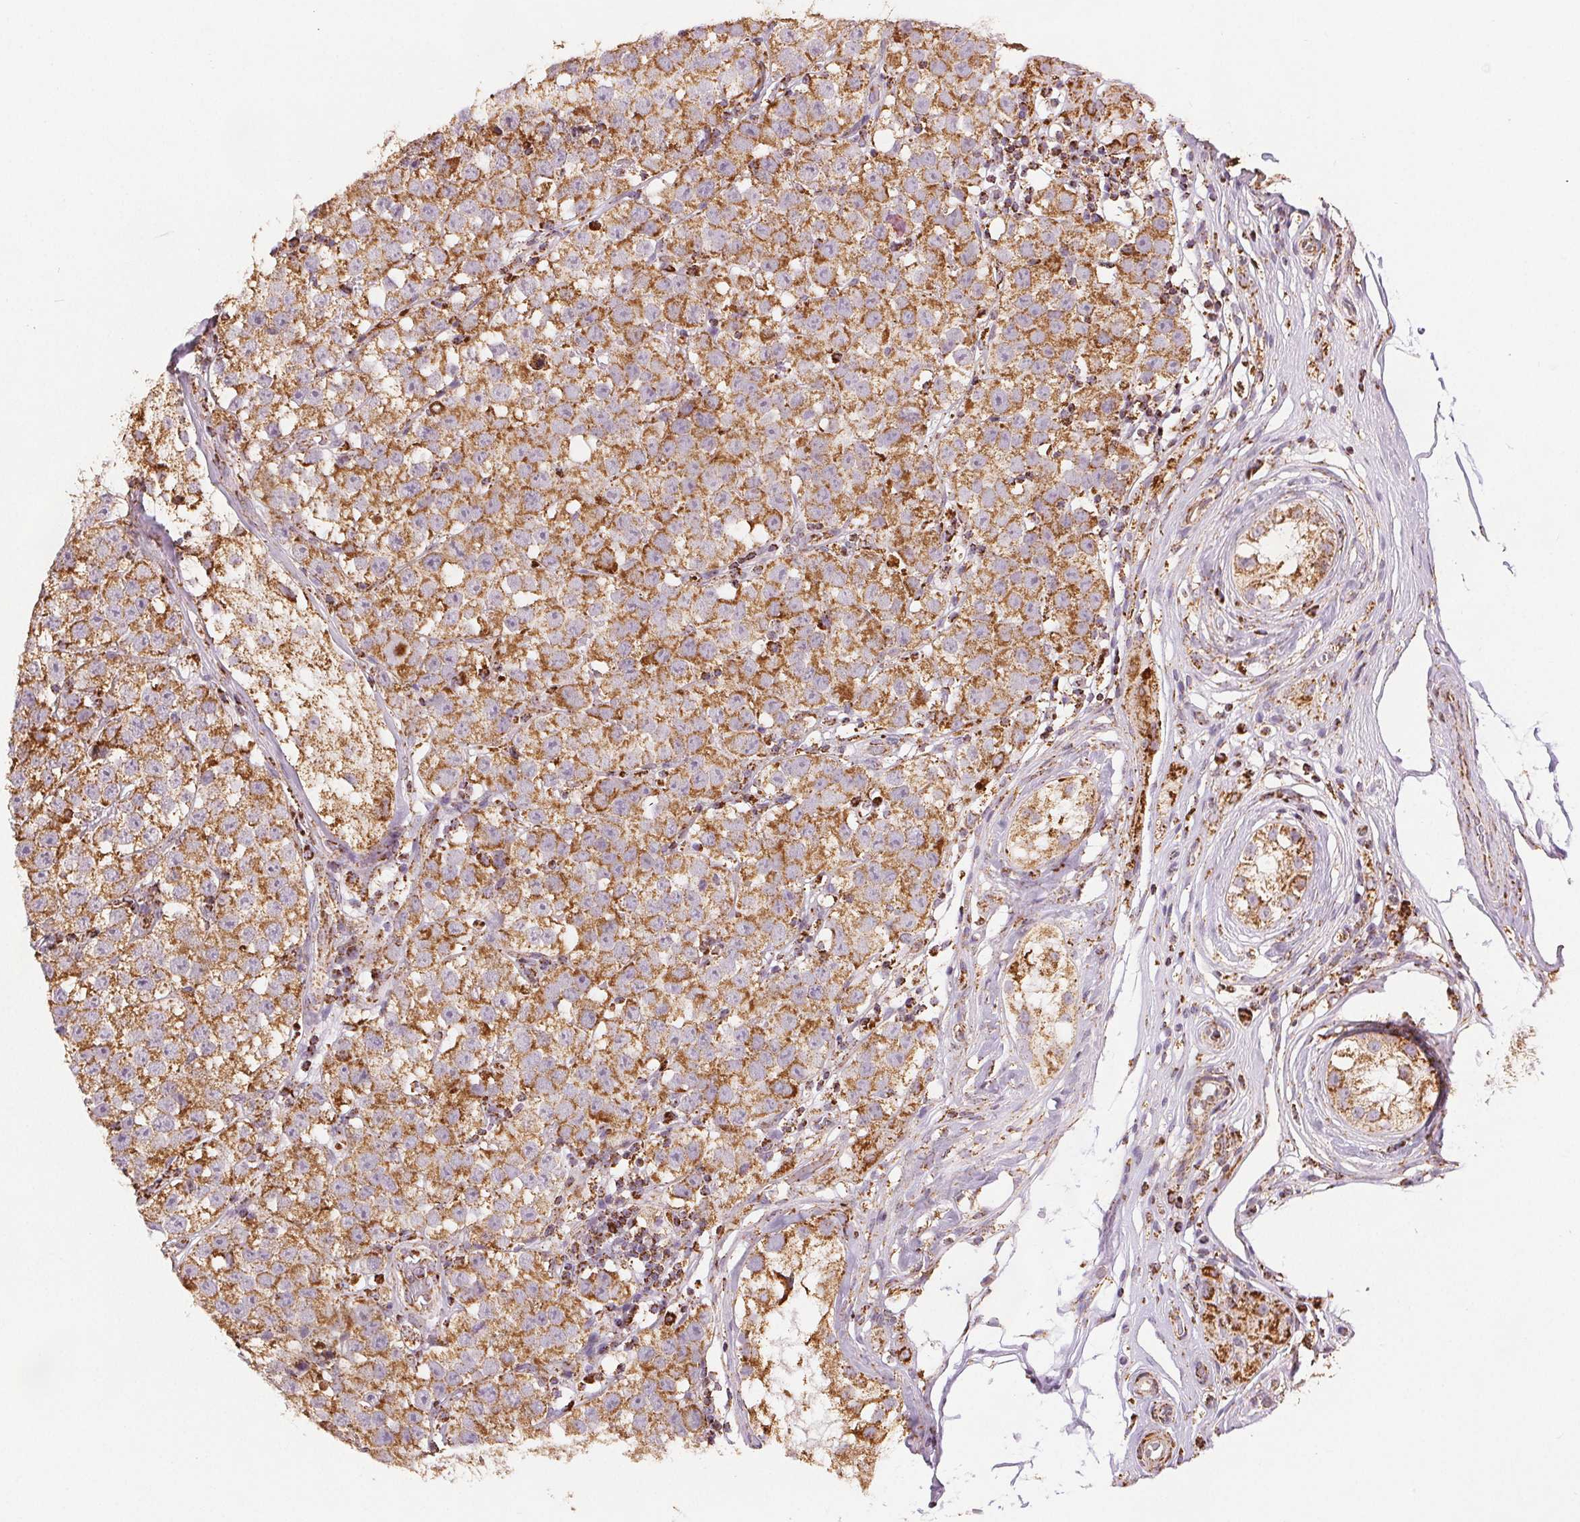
{"staining": {"intensity": "moderate", "quantity": ">75%", "location": "cytoplasmic/membranous"}, "tissue": "testis cancer", "cell_type": "Tumor cells", "image_type": "cancer", "snomed": [{"axis": "morphology", "description": "Seminoma, NOS"}, {"axis": "topography", "description": "Testis"}], "caption": "Testis cancer (seminoma) stained with a brown dye displays moderate cytoplasmic/membranous positive staining in approximately >75% of tumor cells.", "gene": "SDHB", "patient": {"sex": "male", "age": 34}}